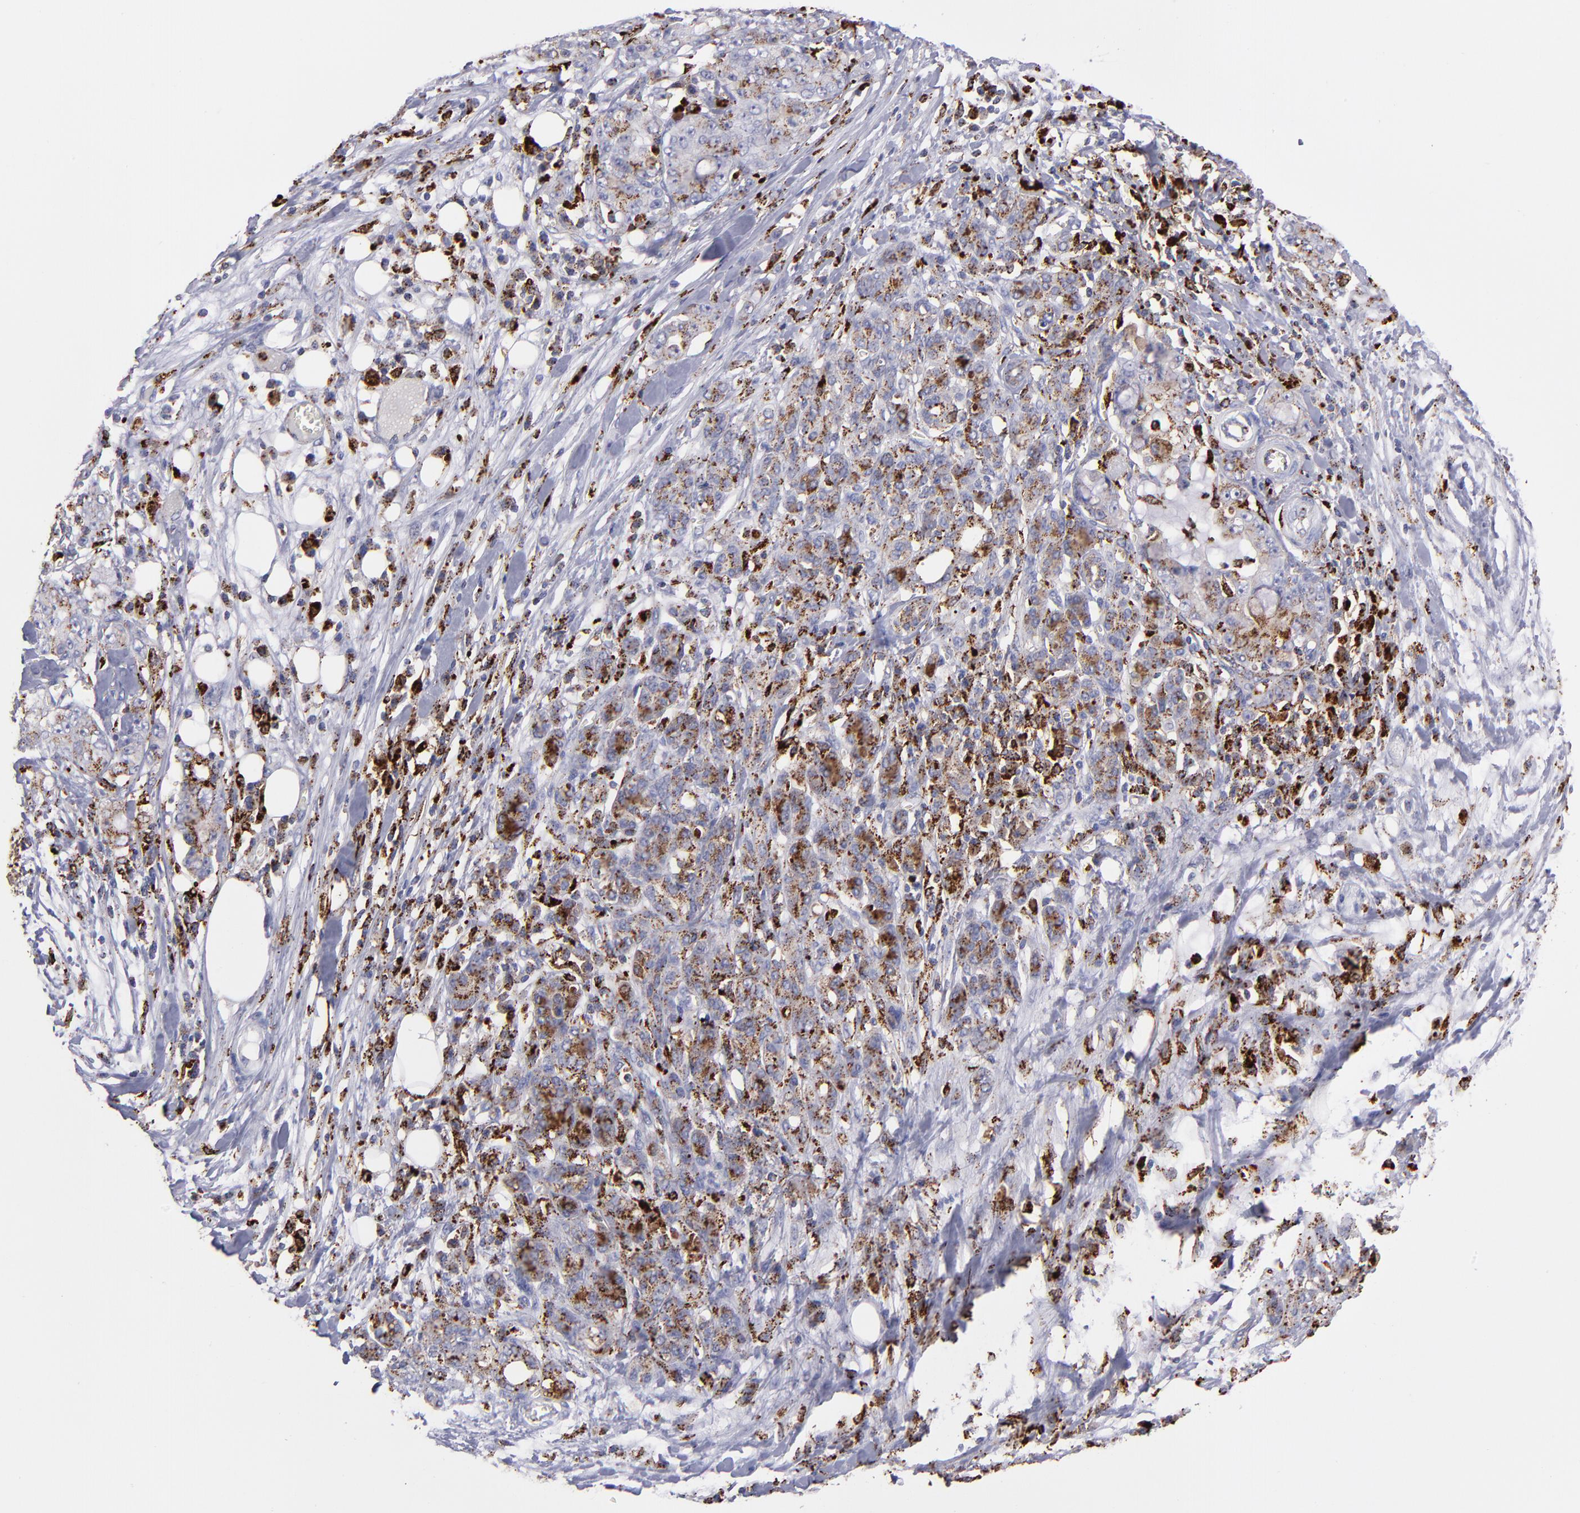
{"staining": {"intensity": "moderate", "quantity": ">75%", "location": "cytoplasmic/membranous"}, "tissue": "pancreatic cancer", "cell_type": "Tumor cells", "image_type": "cancer", "snomed": [{"axis": "morphology", "description": "Adenocarcinoma, NOS"}, {"axis": "topography", "description": "Pancreas"}], "caption": "High-power microscopy captured an IHC photomicrograph of adenocarcinoma (pancreatic), revealing moderate cytoplasmic/membranous positivity in about >75% of tumor cells.", "gene": "CTSS", "patient": {"sex": "female", "age": 73}}